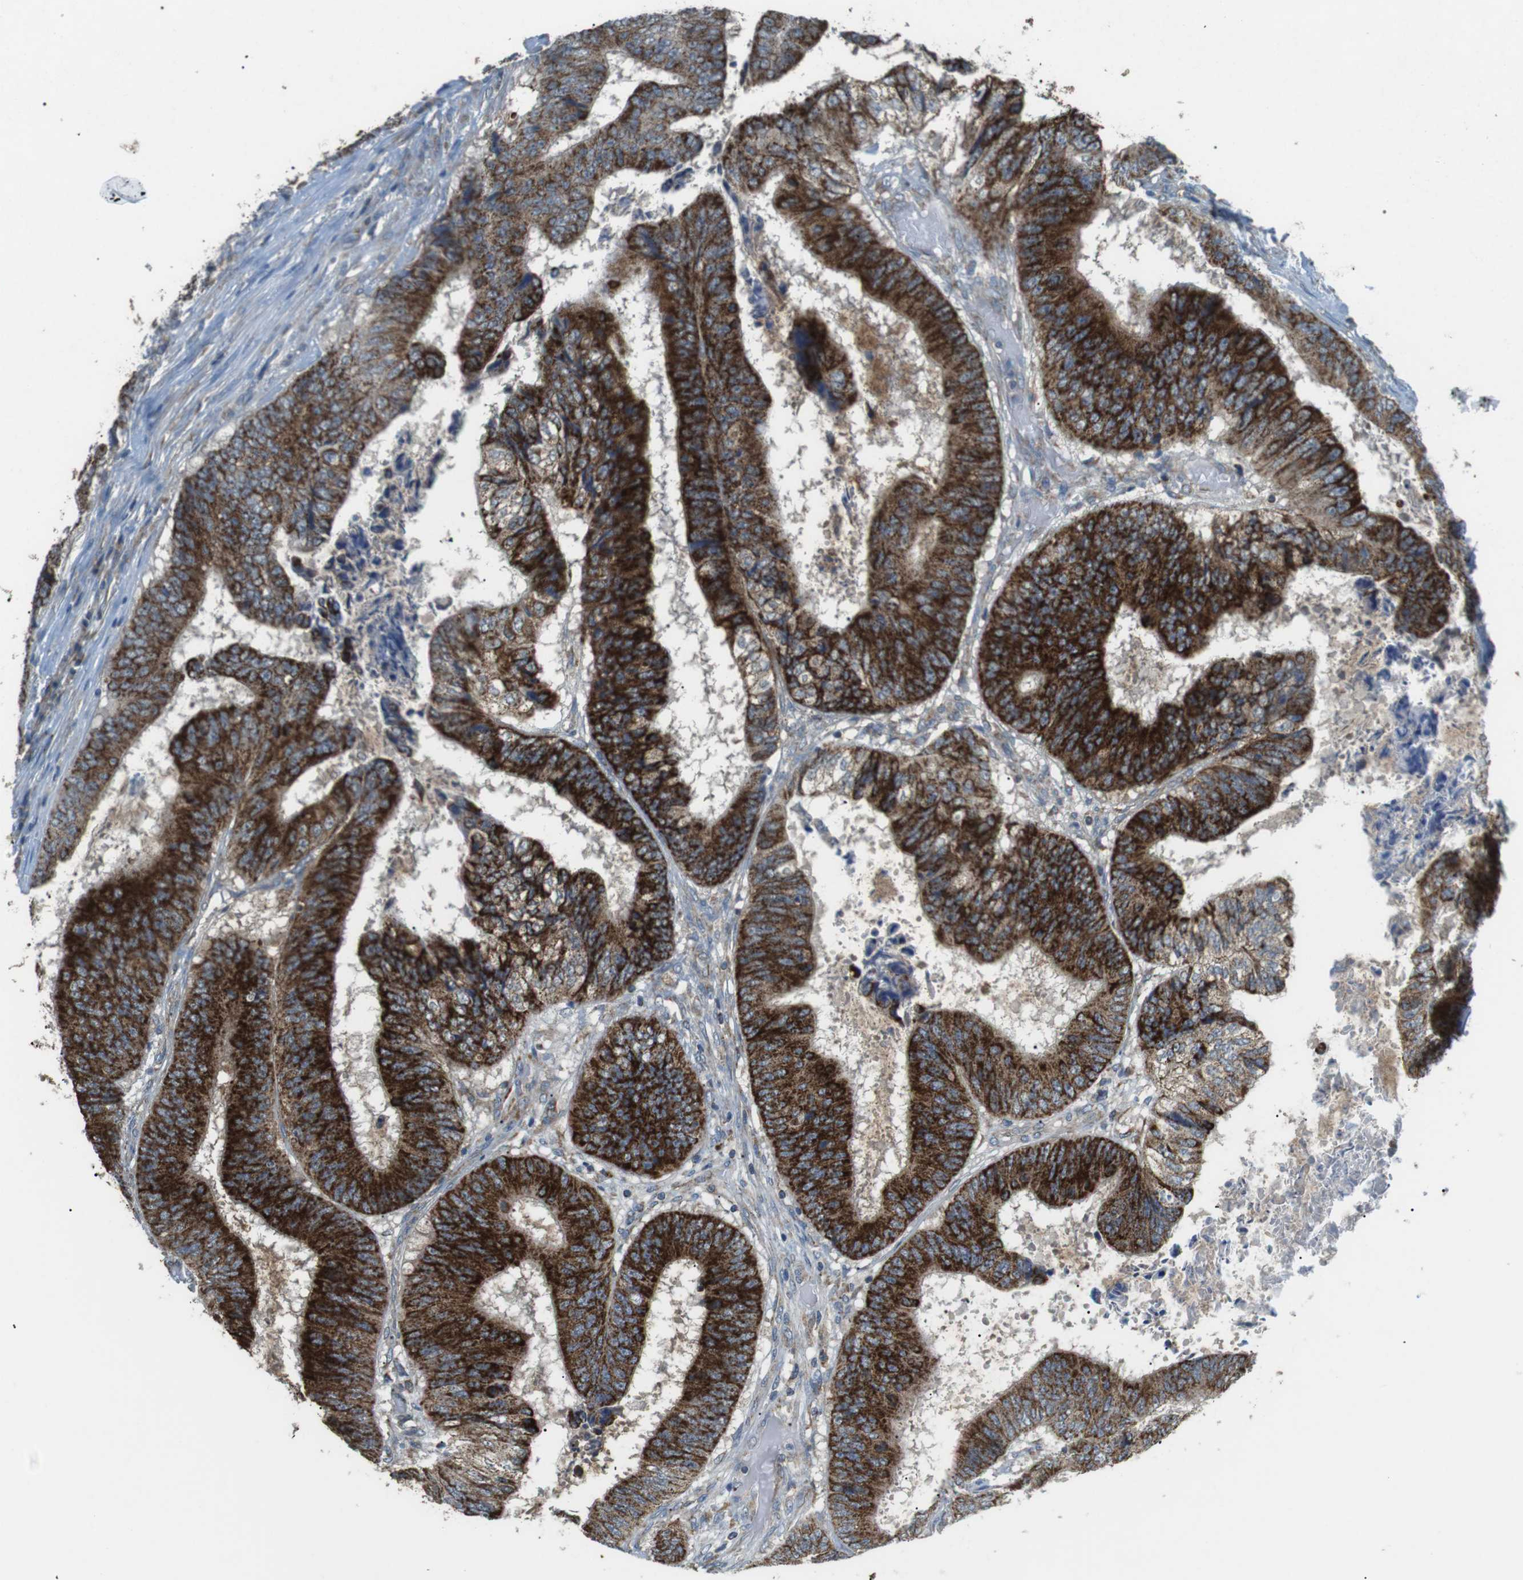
{"staining": {"intensity": "strong", "quantity": ">75%", "location": "cytoplasmic/membranous"}, "tissue": "colorectal cancer", "cell_type": "Tumor cells", "image_type": "cancer", "snomed": [{"axis": "morphology", "description": "Adenocarcinoma, NOS"}, {"axis": "topography", "description": "Rectum"}], "caption": "Immunohistochemical staining of adenocarcinoma (colorectal) shows high levels of strong cytoplasmic/membranous protein positivity in approximately >75% of tumor cells.", "gene": "BACE1", "patient": {"sex": "male", "age": 72}}